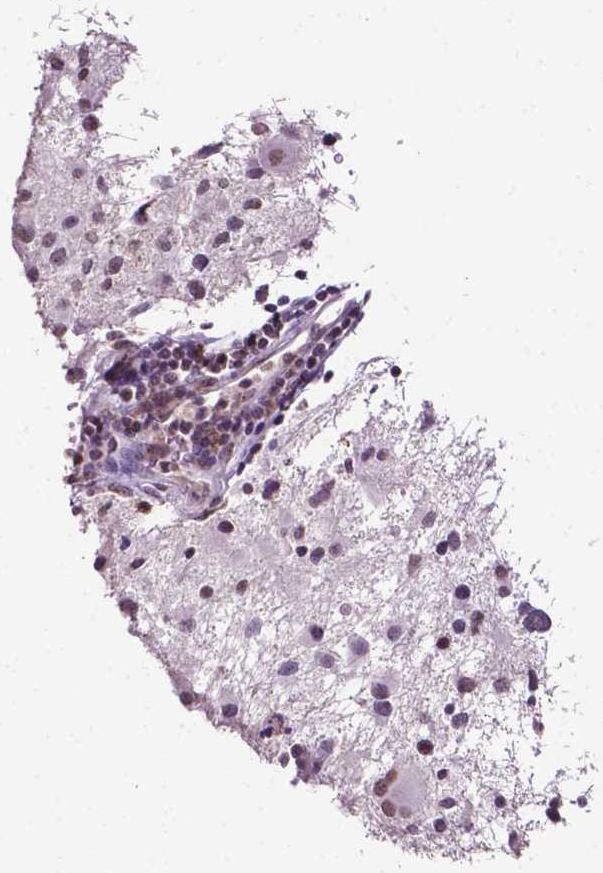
{"staining": {"intensity": "moderate", "quantity": ">75%", "location": "nuclear"}, "tissue": "glioma", "cell_type": "Tumor cells", "image_type": "cancer", "snomed": [{"axis": "morphology", "description": "Glioma, malignant, Low grade"}, {"axis": "topography", "description": "Brain"}], "caption": "Moderate nuclear expression is present in approximately >75% of tumor cells in glioma. Nuclei are stained in blue.", "gene": "PTPN6", "patient": {"sex": "female", "age": 32}}